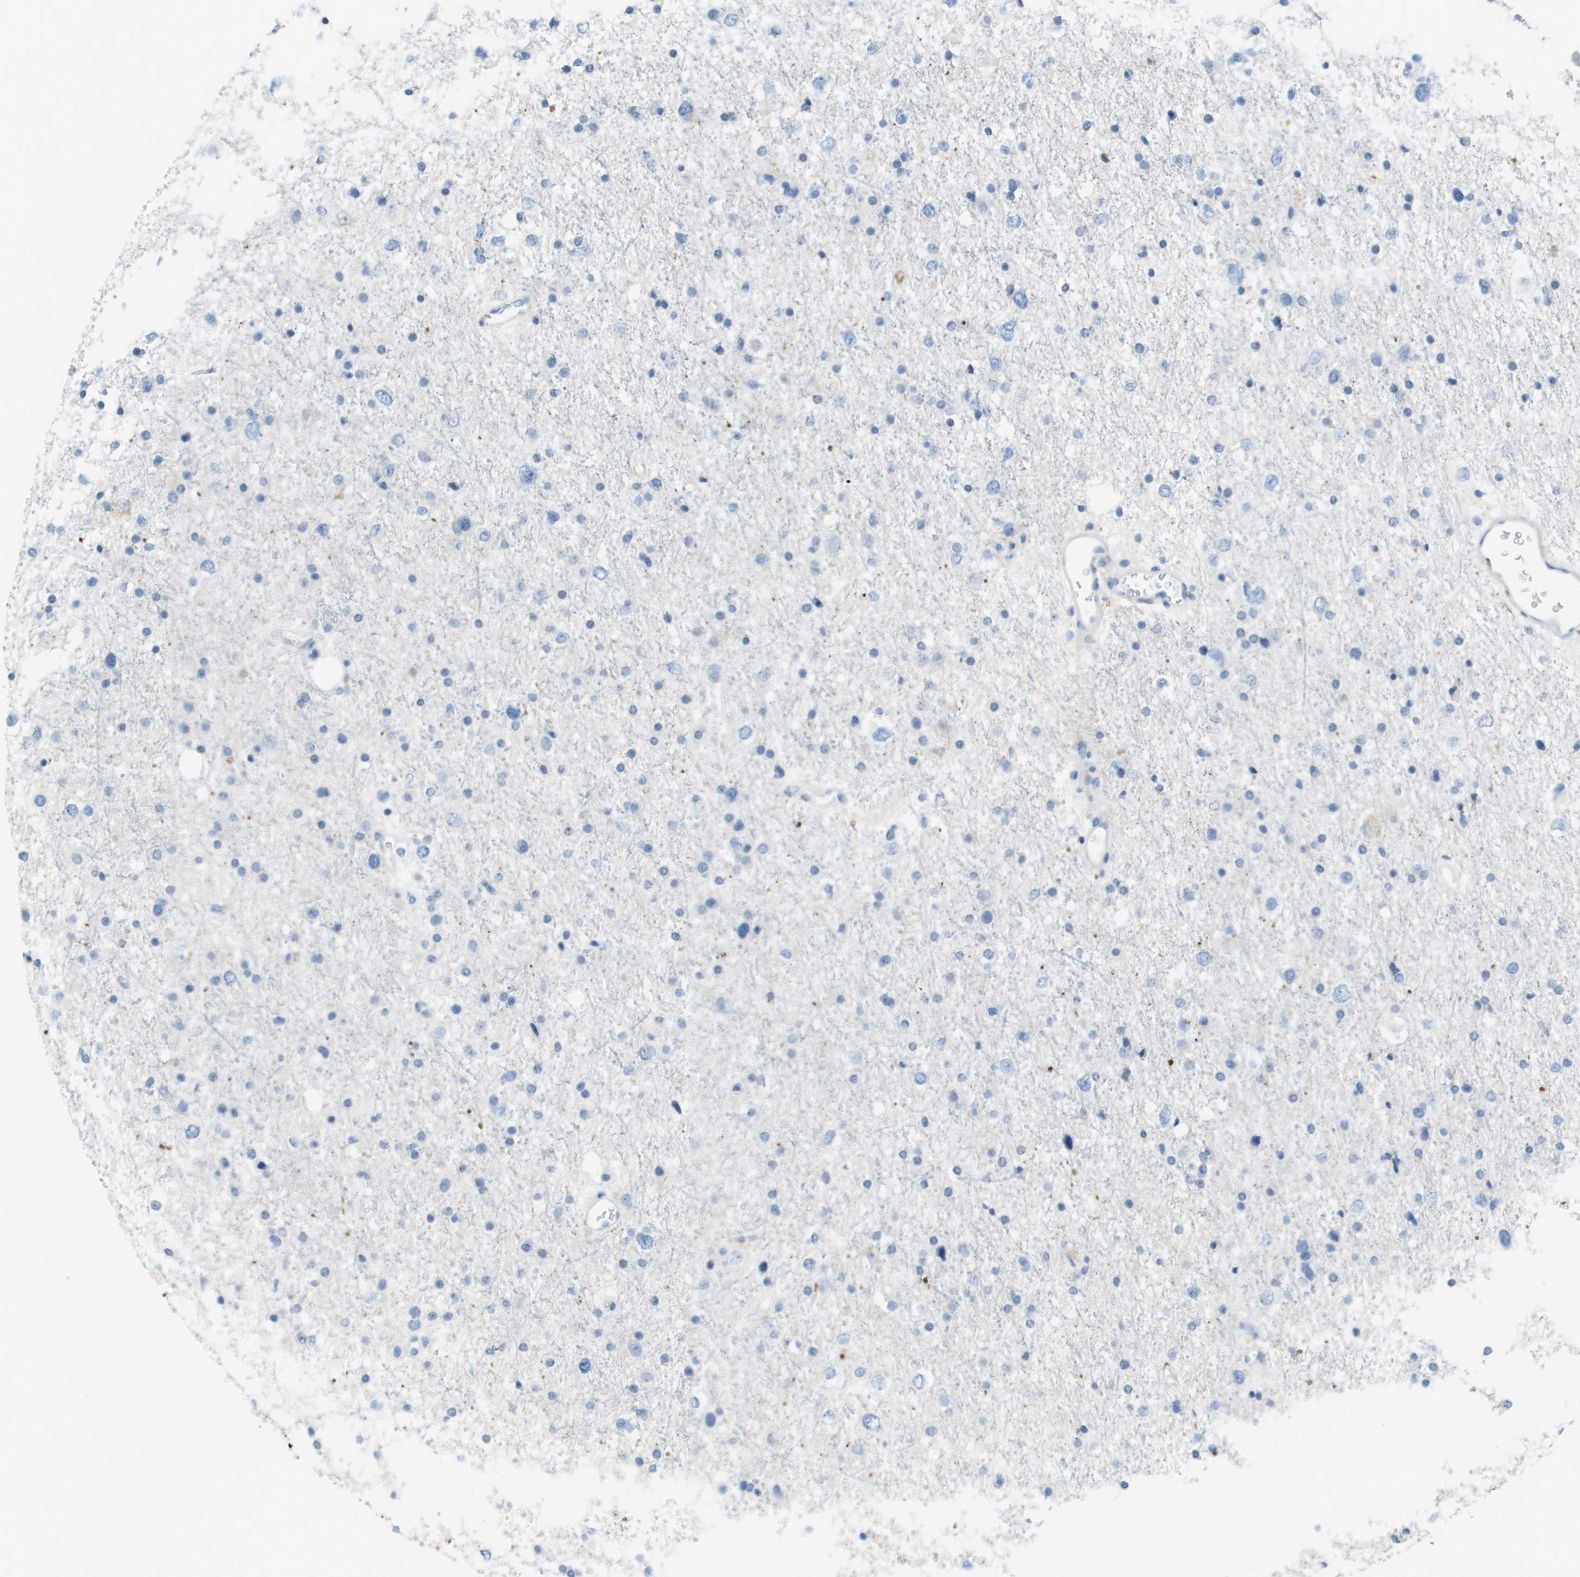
{"staining": {"intensity": "negative", "quantity": "none", "location": "none"}, "tissue": "glioma", "cell_type": "Tumor cells", "image_type": "cancer", "snomed": [{"axis": "morphology", "description": "Glioma, malignant, Low grade"}, {"axis": "topography", "description": "Brain"}], "caption": "Tumor cells show no significant protein expression in glioma. (Brightfield microscopy of DAB immunohistochemistry at high magnification).", "gene": "PTGDR2", "patient": {"sex": "female", "age": 37}}